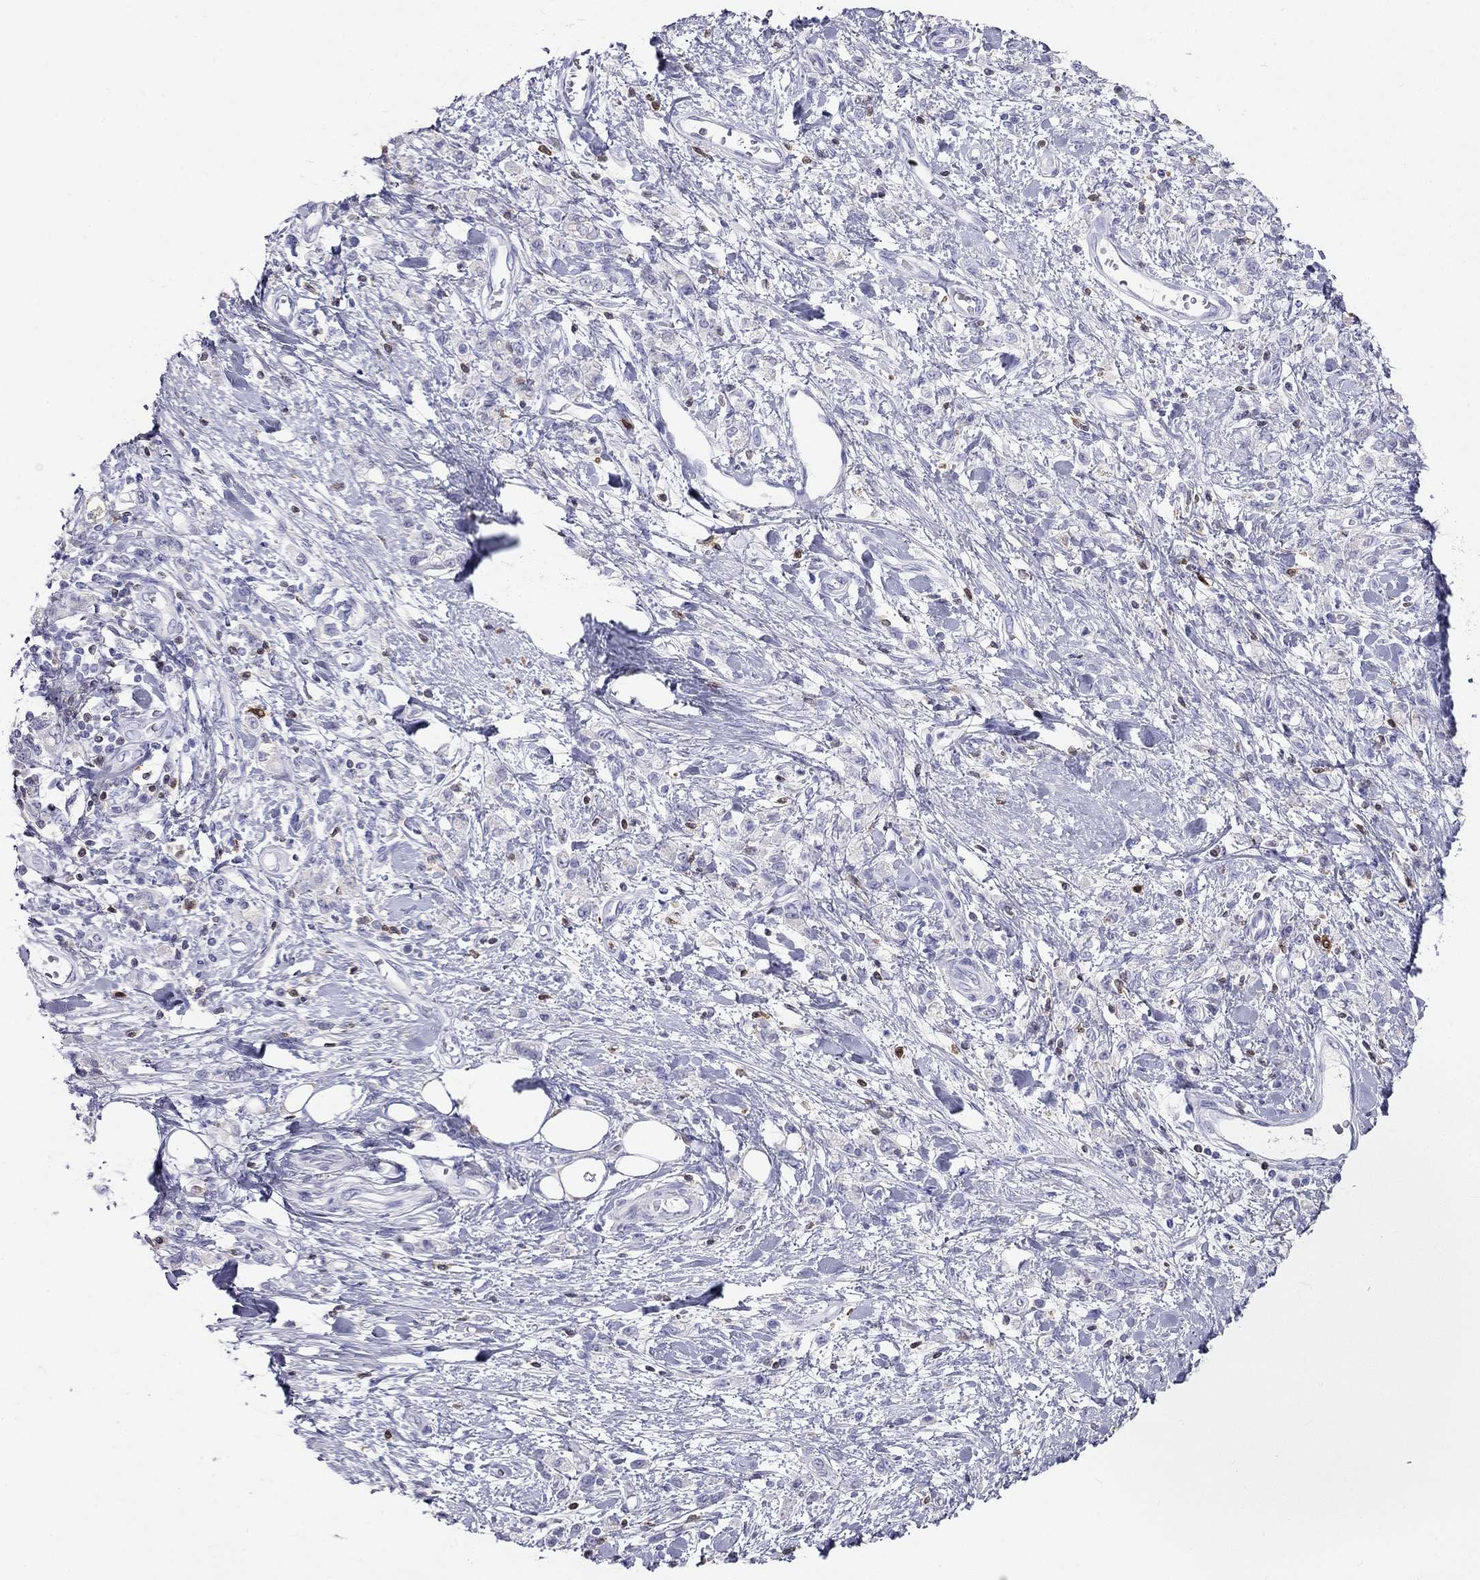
{"staining": {"intensity": "negative", "quantity": "none", "location": "none"}, "tissue": "stomach cancer", "cell_type": "Tumor cells", "image_type": "cancer", "snomed": [{"axis": "morphology", "description": "Adenocarcinoma, NOS"}, {"axis": "topography", "description": "Stomach"}], "caption": "The photomicrograph displays no significant staining in tumor cells of stomach cancer (adenocarcinoma).", "gene": "SH2D2A", "patient": {"sex": "male", "age": 77}}